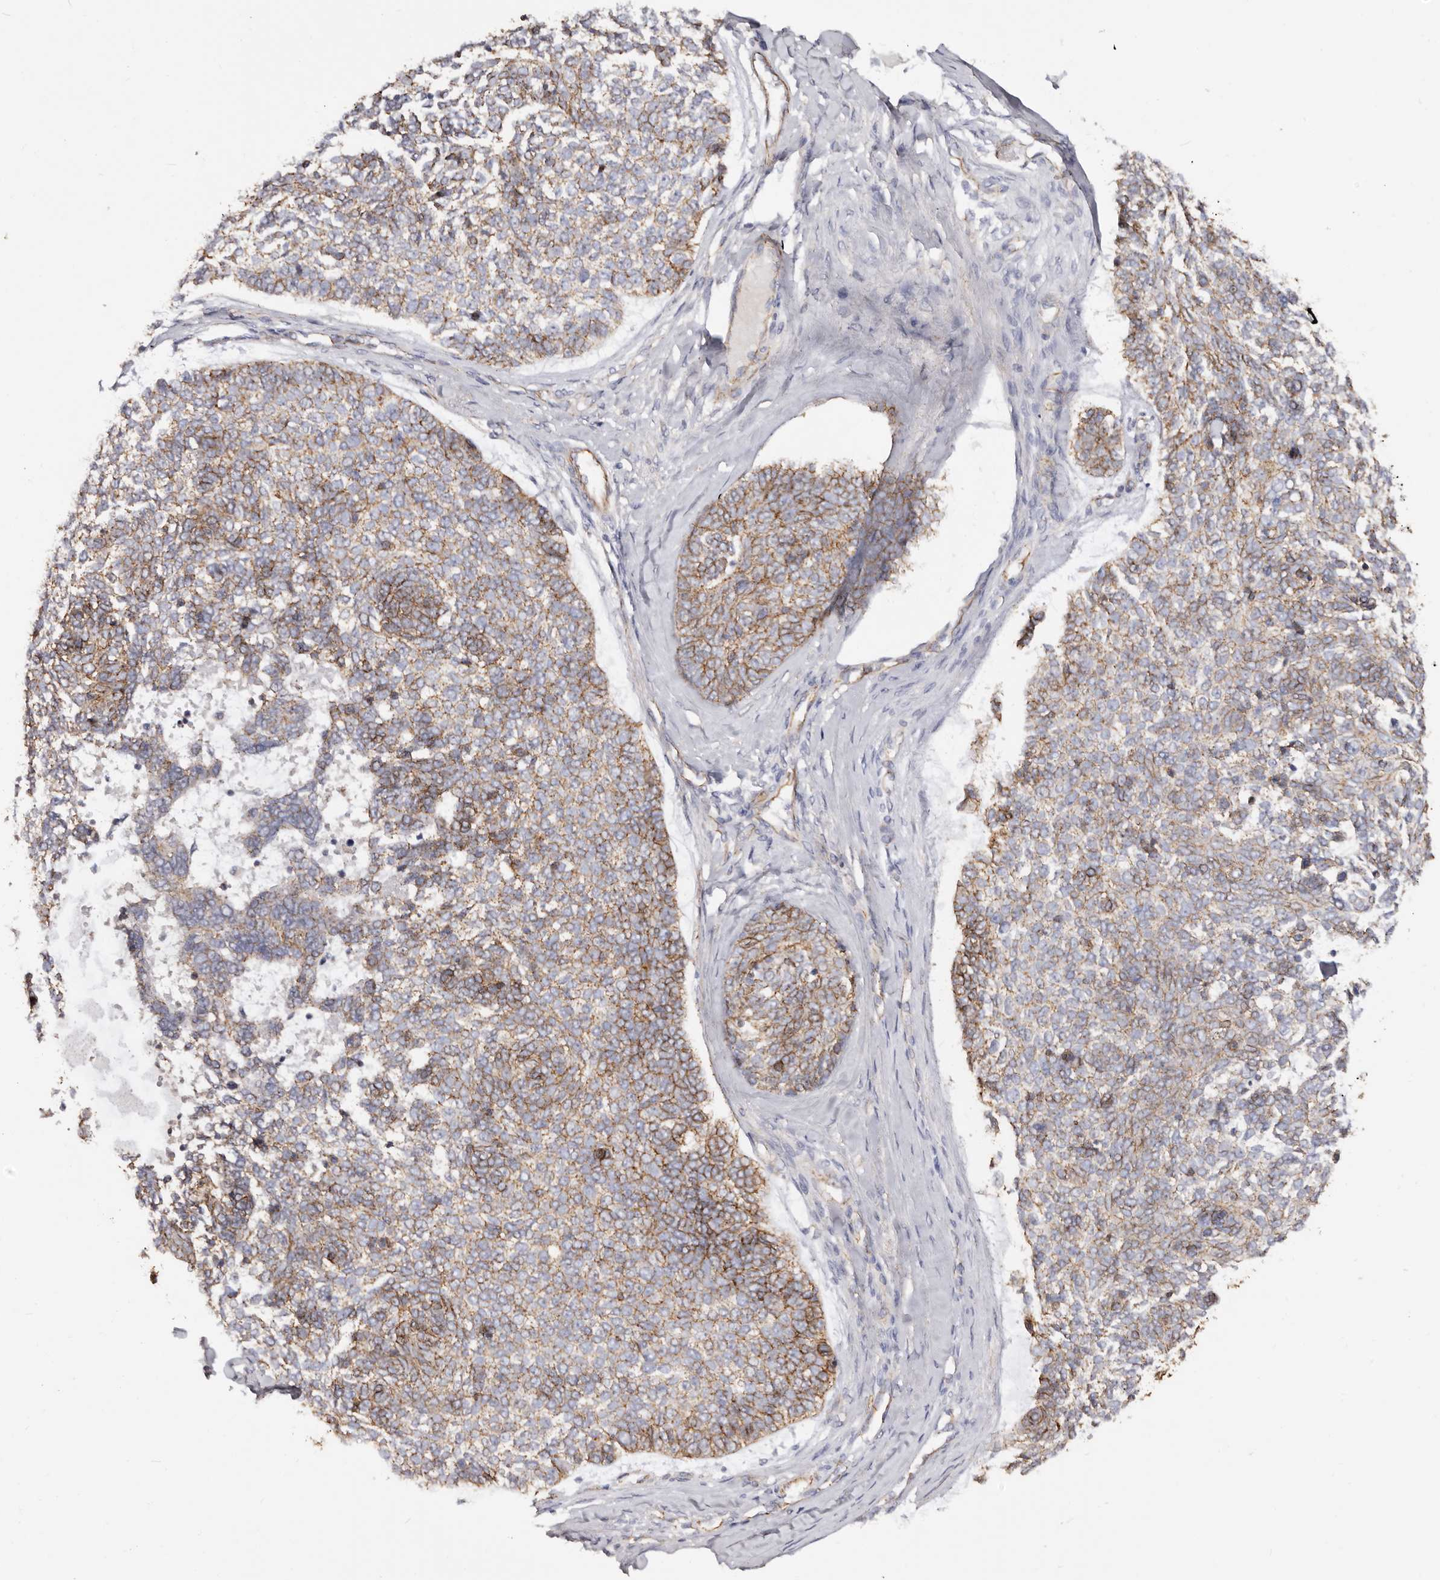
{"staining": {"intensity": "moderate", "quantity": ">75%", "location": "cytoplasmic/membranous"}, "tissue": "skin cancer", "cell_type": "Tumor cells", "image_type": "cancer", "snomed": [{"axis": "morphology", "description": "Basal cell carcinoma"}, {"axis": "topography", "description": "Skin"}], "caption": "IHC of skin cancer shows medium levels of moderate cytoplasmic/membranous staining in approximately >75% of tumor cells.", "gene": "CTNNB1", "patient": {"sex": "female", "age": 81}}